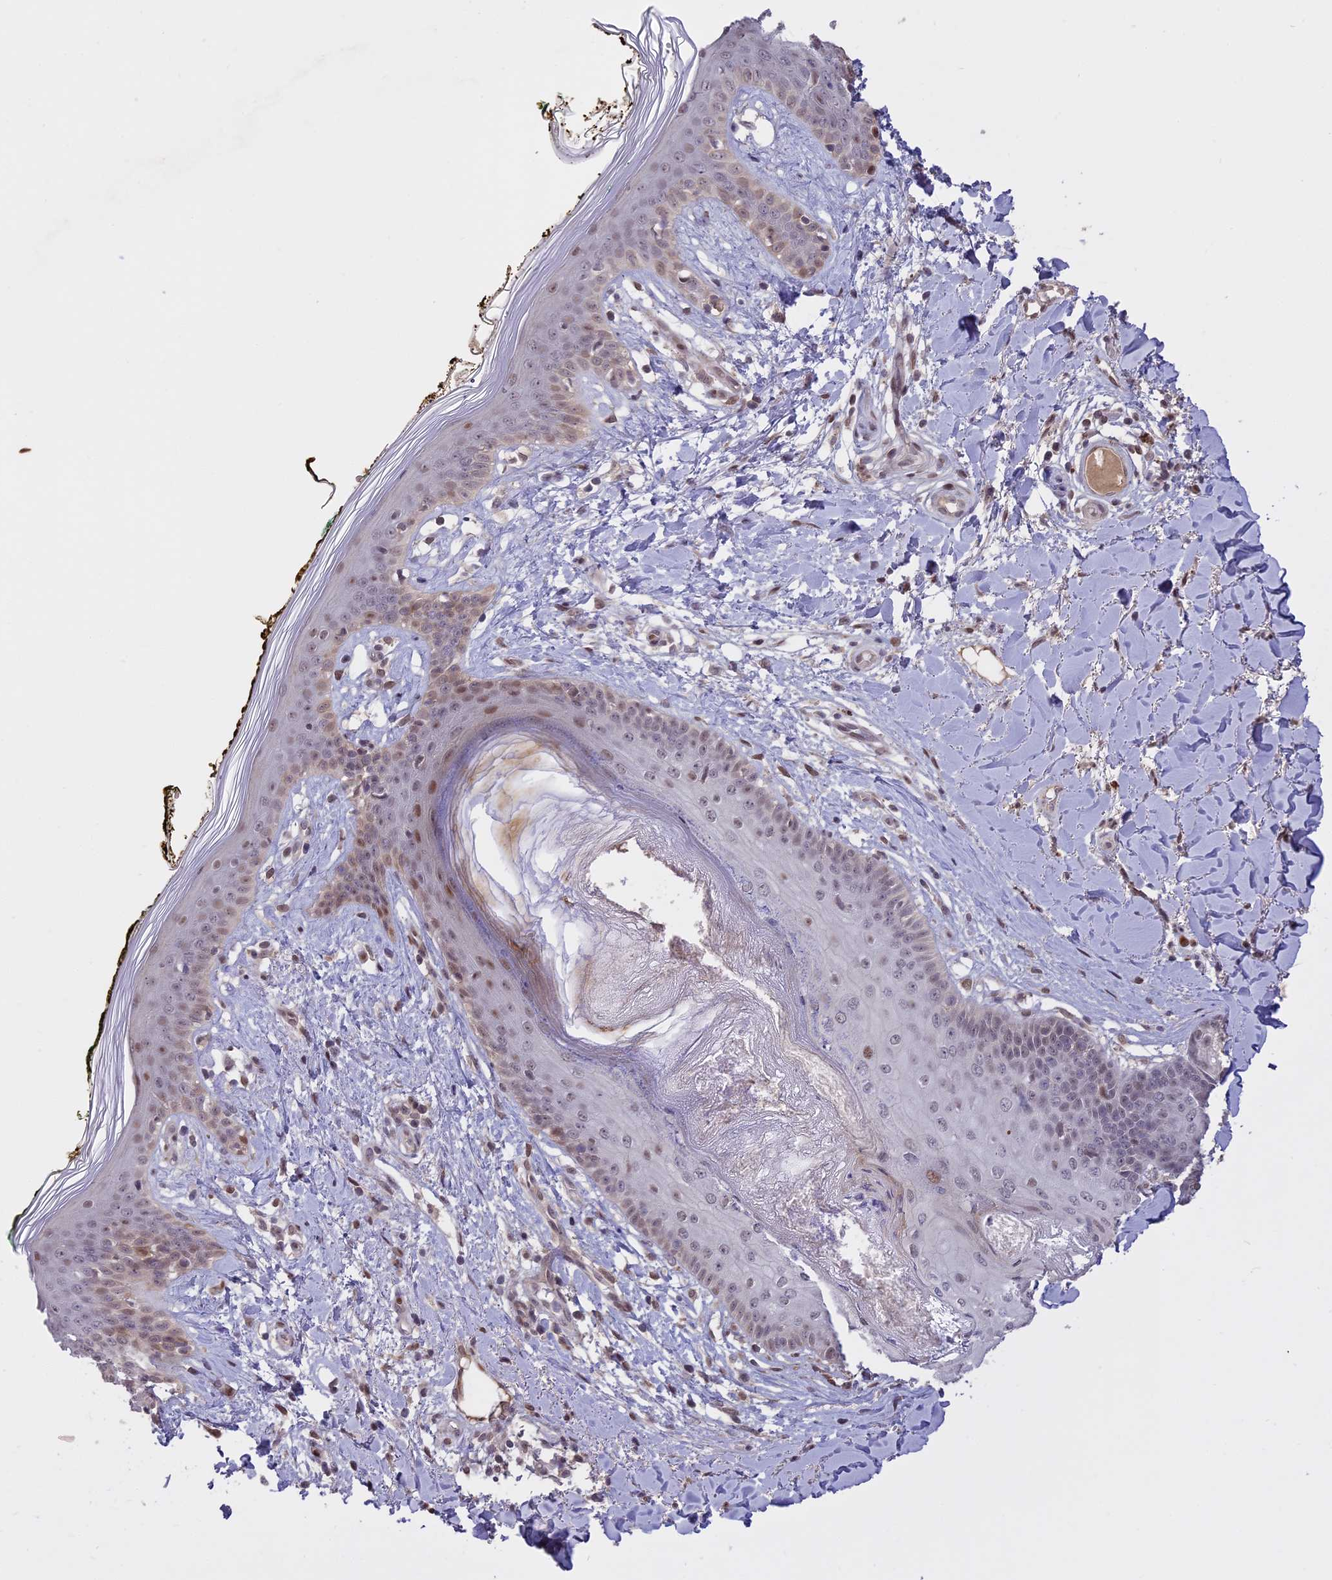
{"staining": {"intensity": "moderate", "quantity": "25%-75%", "location": "cytoplasmic/membranous"}, "tissue": "skin", "cell_type": "Fibroblasts", "image_type": "normal", "snomed": [{"axis": "morphology", "description": "Normal tissue, NOS"}, {"axis": "topography", "description": "Skin"}], "caption": "Skin stained with immunohistochemistry exhibits moderate cytoplasmic/membranous expression in about 25%-75% of fibroblasts.", "gene": "PRELID2", "patient": {"sex": "female", "age": 34}}